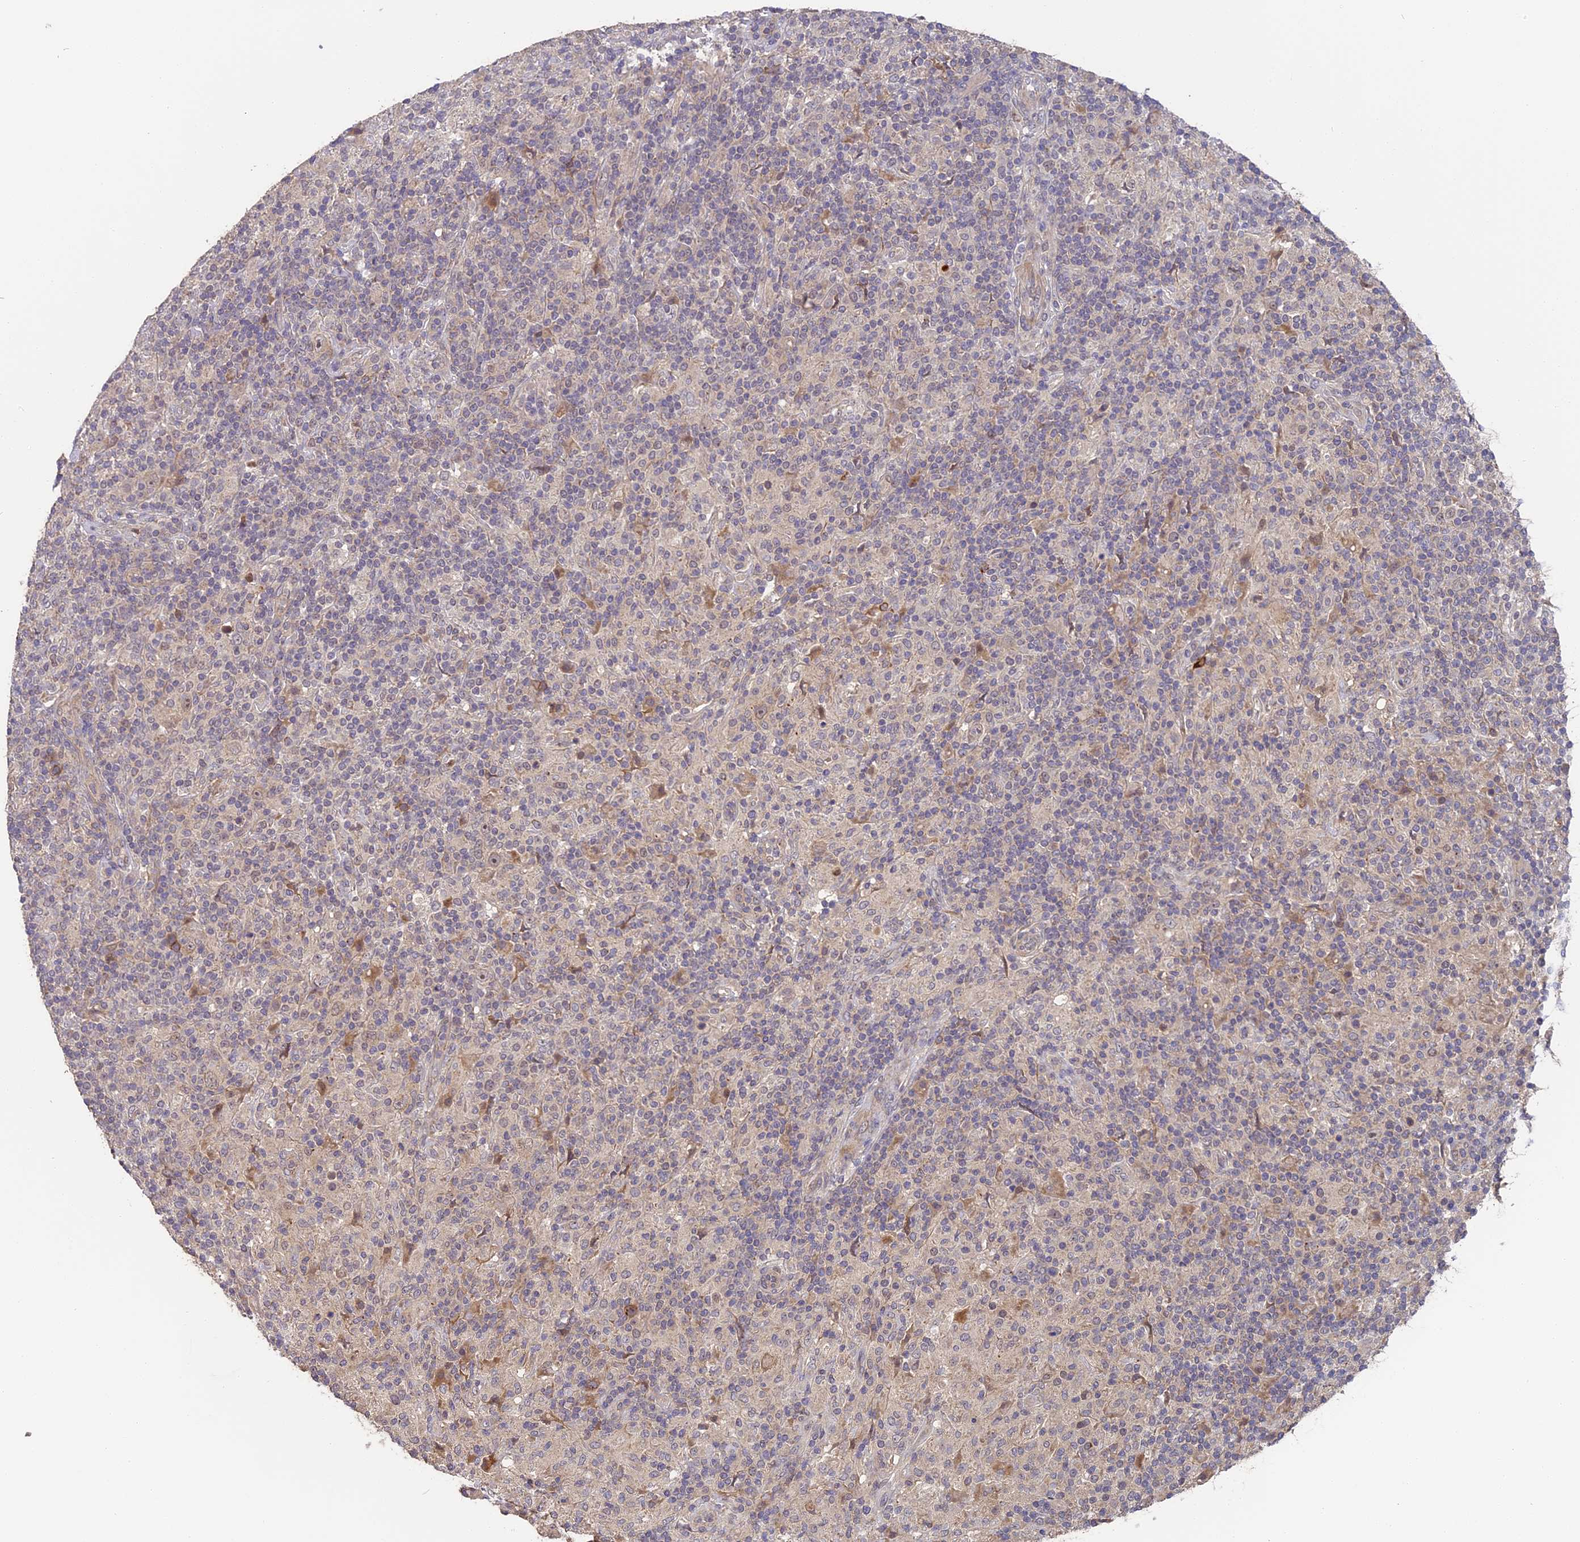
{"staining": {"intensity": "negative", "quantity": "none", "location": "none"}, "tissue": "lymphoma", "cell_type": "Tumor cells", "image_type": "cancer", "snomed": [{"axis": "morphology", "description": "Hodgkin's disease, NOS"}, {"axis": "topography", "description": "Lymph node"}], "caption": "Lymphoma was stained to show a protein in brown. There is no significant expression in tumor cells. Nuclei are stained in blue.", "gene": "ERMAP", "patient": {"sex": "male", "age": 70}}